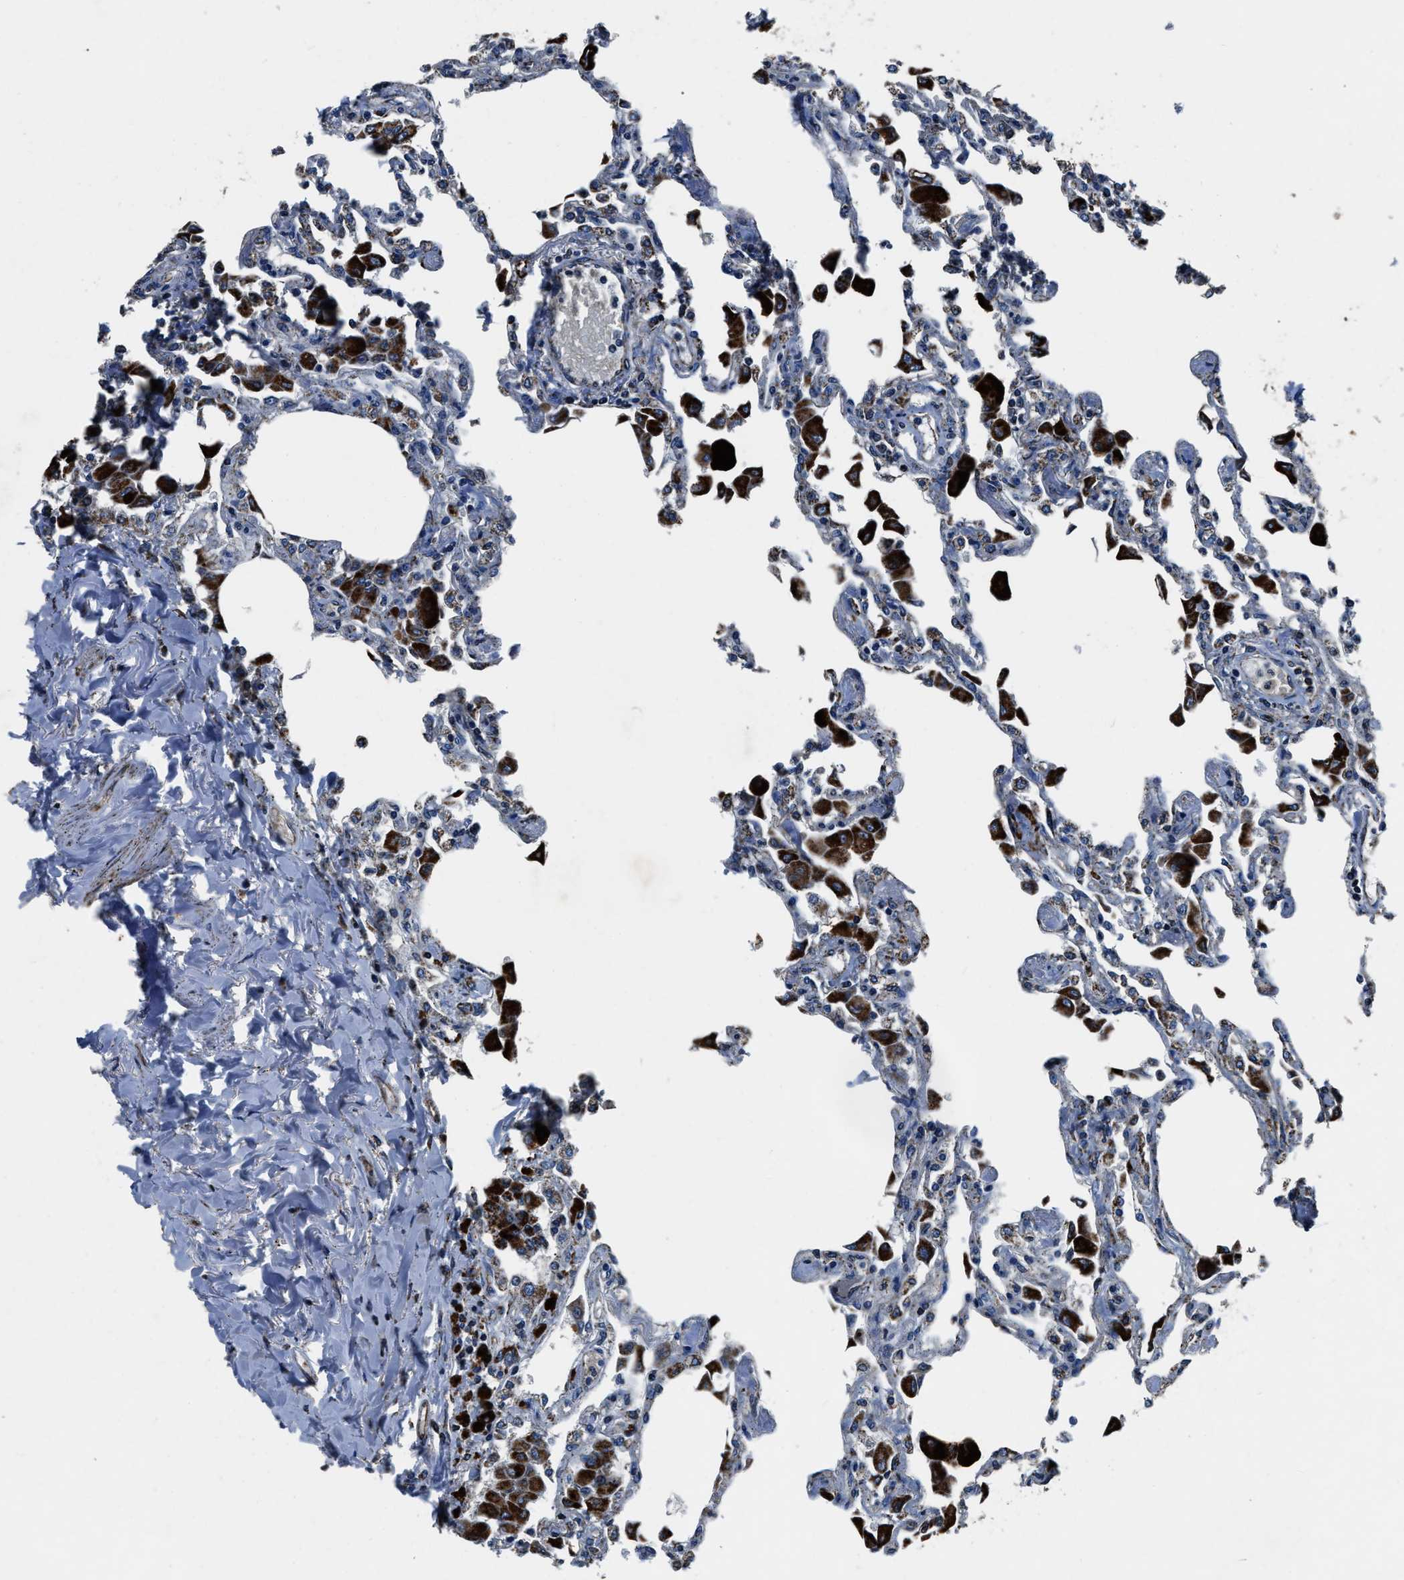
{"staining": {"intensity": "weak", "quantity": "<25%", "location": "cytoplasmic/membranous"}, "tissue": "lung", "cell_type": "Alveolar cells", "image_type": "normal", "snomed": [{"axis": "morphology", "description": "Normal tissue, NOS"}, {"axis": "topography", "description": "Bronchus"}, {"axis": "topography", "description": "Lung"}], "caption": "Micrograph shows no significant protein expression in alveolar cells of unremarkable lung. (DAB immunohistochemistry (IHC) with hematoxylin counter stain).", "gene": "OGDH", "patient": {"sex": "female", "age": 49}}